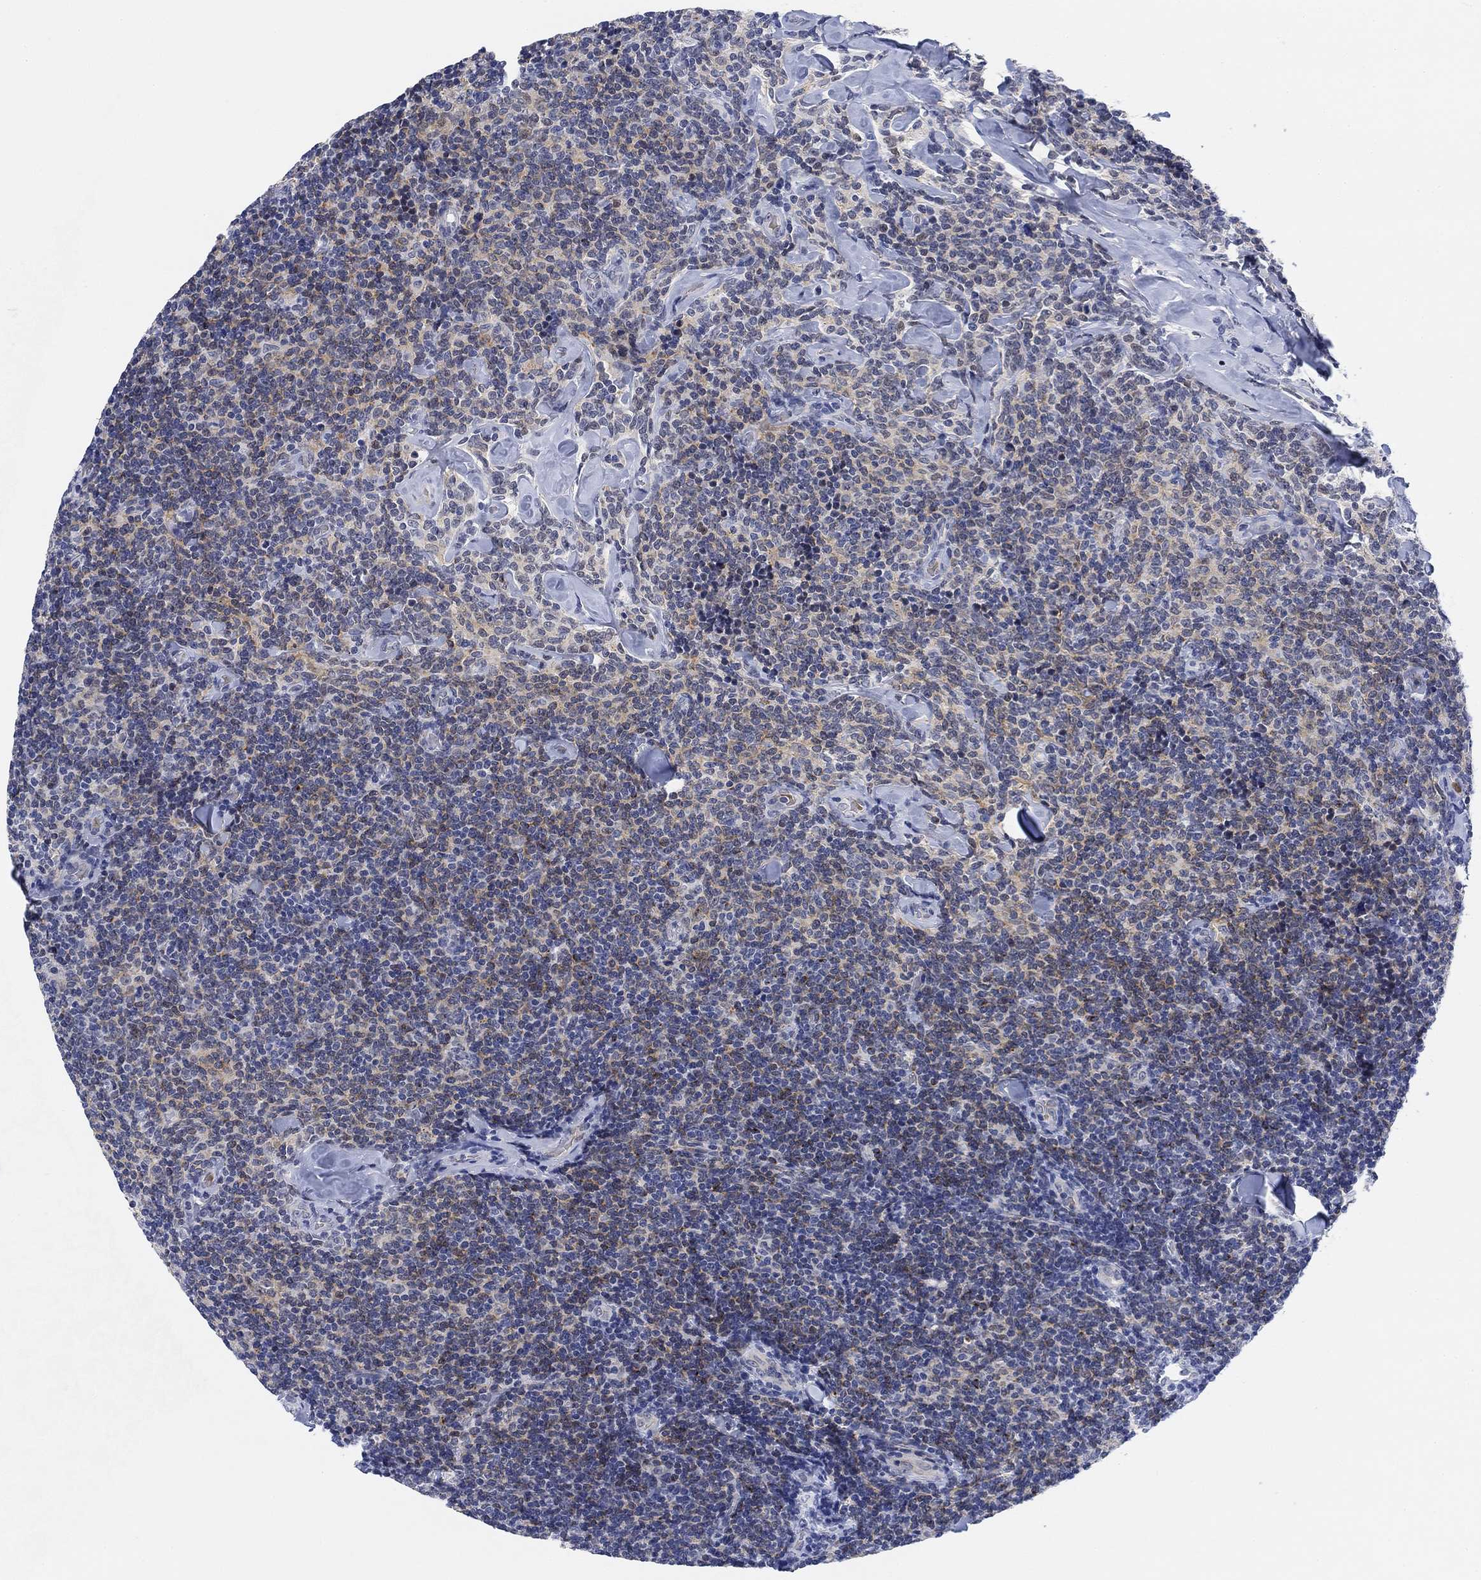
{"staining": {"intensity": "negative", "quantity": "none", "location": "none"}, "tissue": "lymphoma", "cell_type": "Tumor cells", "image_type": "cancer", "snomed": [{"axis": "morphology", "description": "Malignant lymphoma, non-Hodgkin's type, Low grade"}, {"axis": "topography", "description": "Lymph node"}], "caption": "Immunohistochemistry (IHC) of human low-grade malignant lymphoma, non-Hodgkin's type demonstrates no positivity in tumor cells.", "gene": "PAX6", "patient": {"sex": "female", "age": 56}}